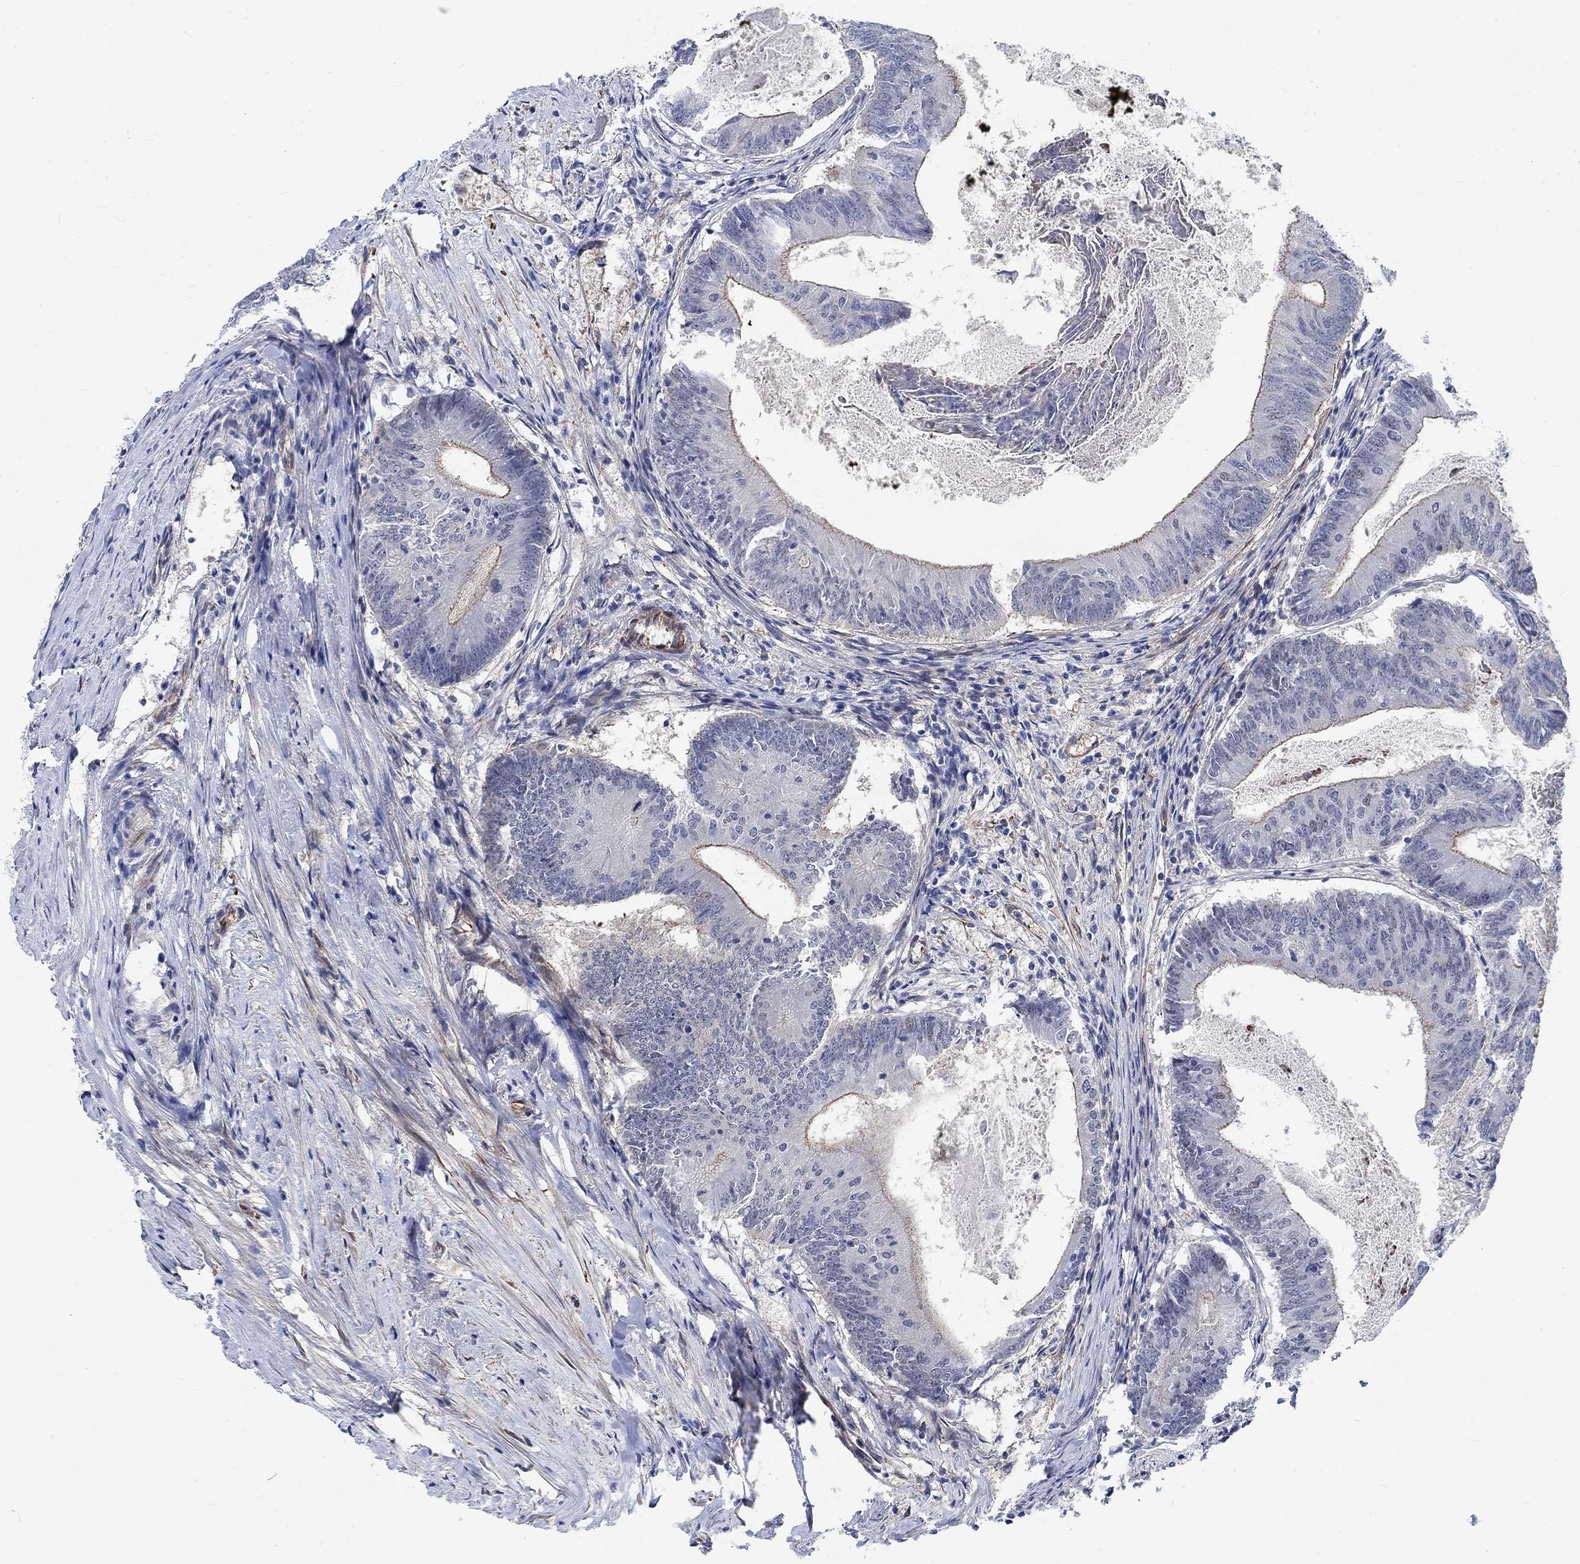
{"staining": {"intensity": "strong", "quantity": "<25%", "location": "cytoplasmic/membranous"}, "tissue": "colorectal cancer", "cell_type": "Tumor cells", "image_type": "cancer", "snomed": [{"axis": "morphology", "description": "Adenocarcinoma, NOS"}, {"axis": "topography", "description": "Colon"}], "caption": "This photomicrograph exhibits immunohistochemistry staining of human adenocarcinoma (colorectal), with medium strong cytoplasmic/membranous staining in approximately <25% of tumor cells.", "gene": "KCNH8", "patient": {"sex": "female", "age": 70}}